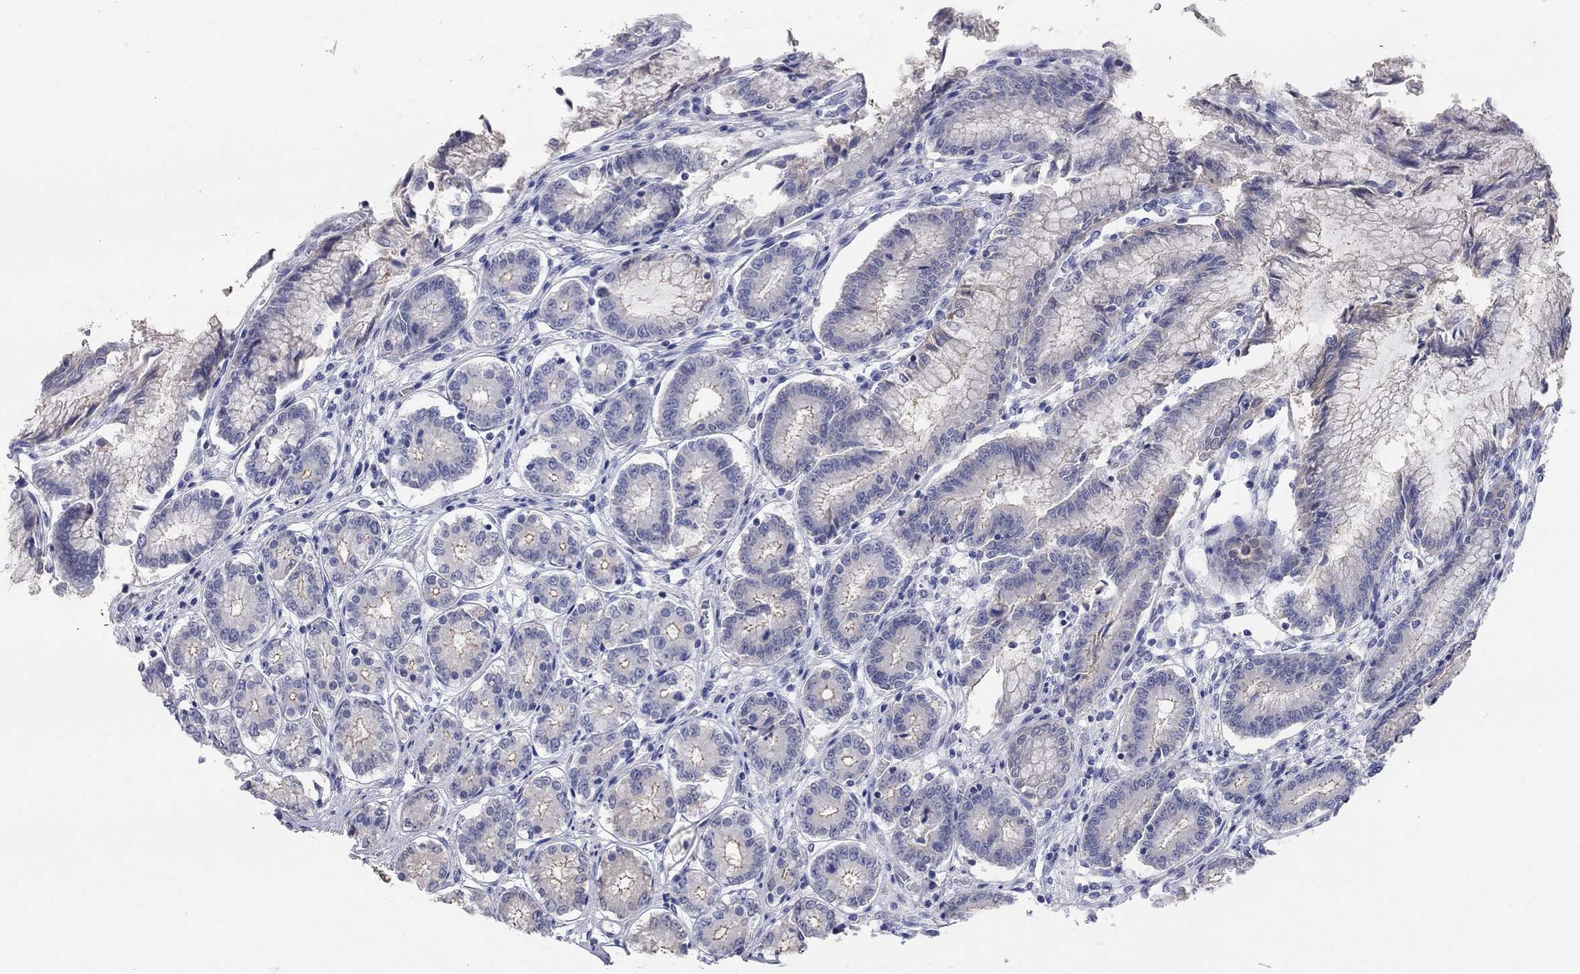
{"staining": {"intensity": "strong", "quantity": "<25%", "location": "cytoplasmic/membranous"}, "tissue": "stomach", "cell_type": "Glandular cells", "image_type": "normal", "snomed": [{"axis": "morphology", "description": "Normal tissue, NOS"}, {"axis": "topography", "description": "Stomach"}], "caption": "High-power microscopy captured an immunohistochemistry (IHC) image of unremarkable stomach, revealing strong cytoplasmic/membranous positivity in approximately <25% of glandular cells.", "gene": "AOX1", "patient": {"sex": "female", "age": 65}}